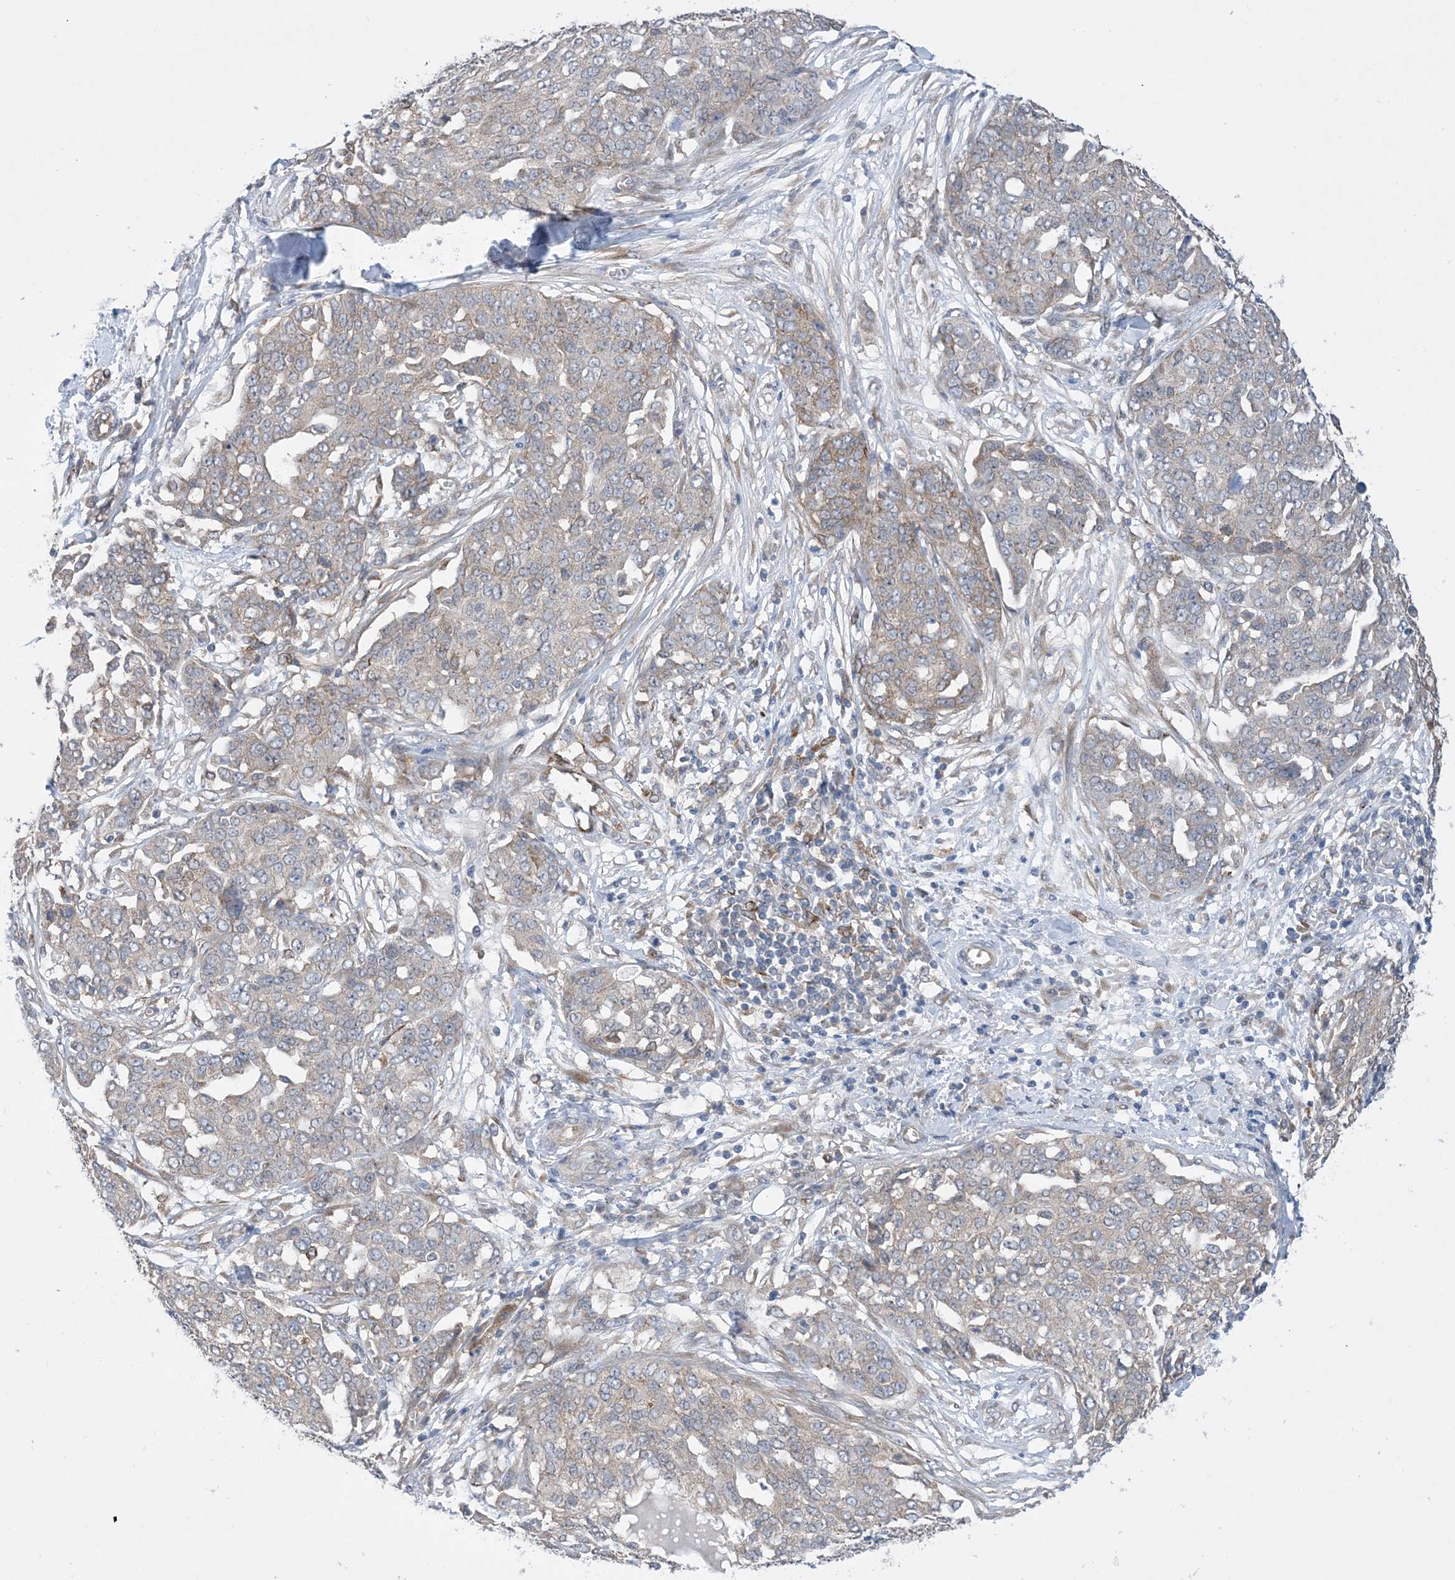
{"staining": {"intensity": "weak", "quantity": "<25%", "location": "cytoplasmic/membranous"}, "tissue": "ovarian cancer", "cell_type": "Tumor cells", "image_type": "cancer", "snomed": [{"axis": "morphology", "description": "Cystadenocarcinoma, serous, NOS"}, {"axis": "topography", "description": "Soft tissue"}, {"axis": "topography", "description": "Ovary"}], "caption": "Immunohistochemistry (IHC) micrograph of human ovarian cancer stained for a protein (brown), which reveals no expression in tumor cells.", "gene": "EHBP1", "patient": {"sex": "female", "age": 57}}